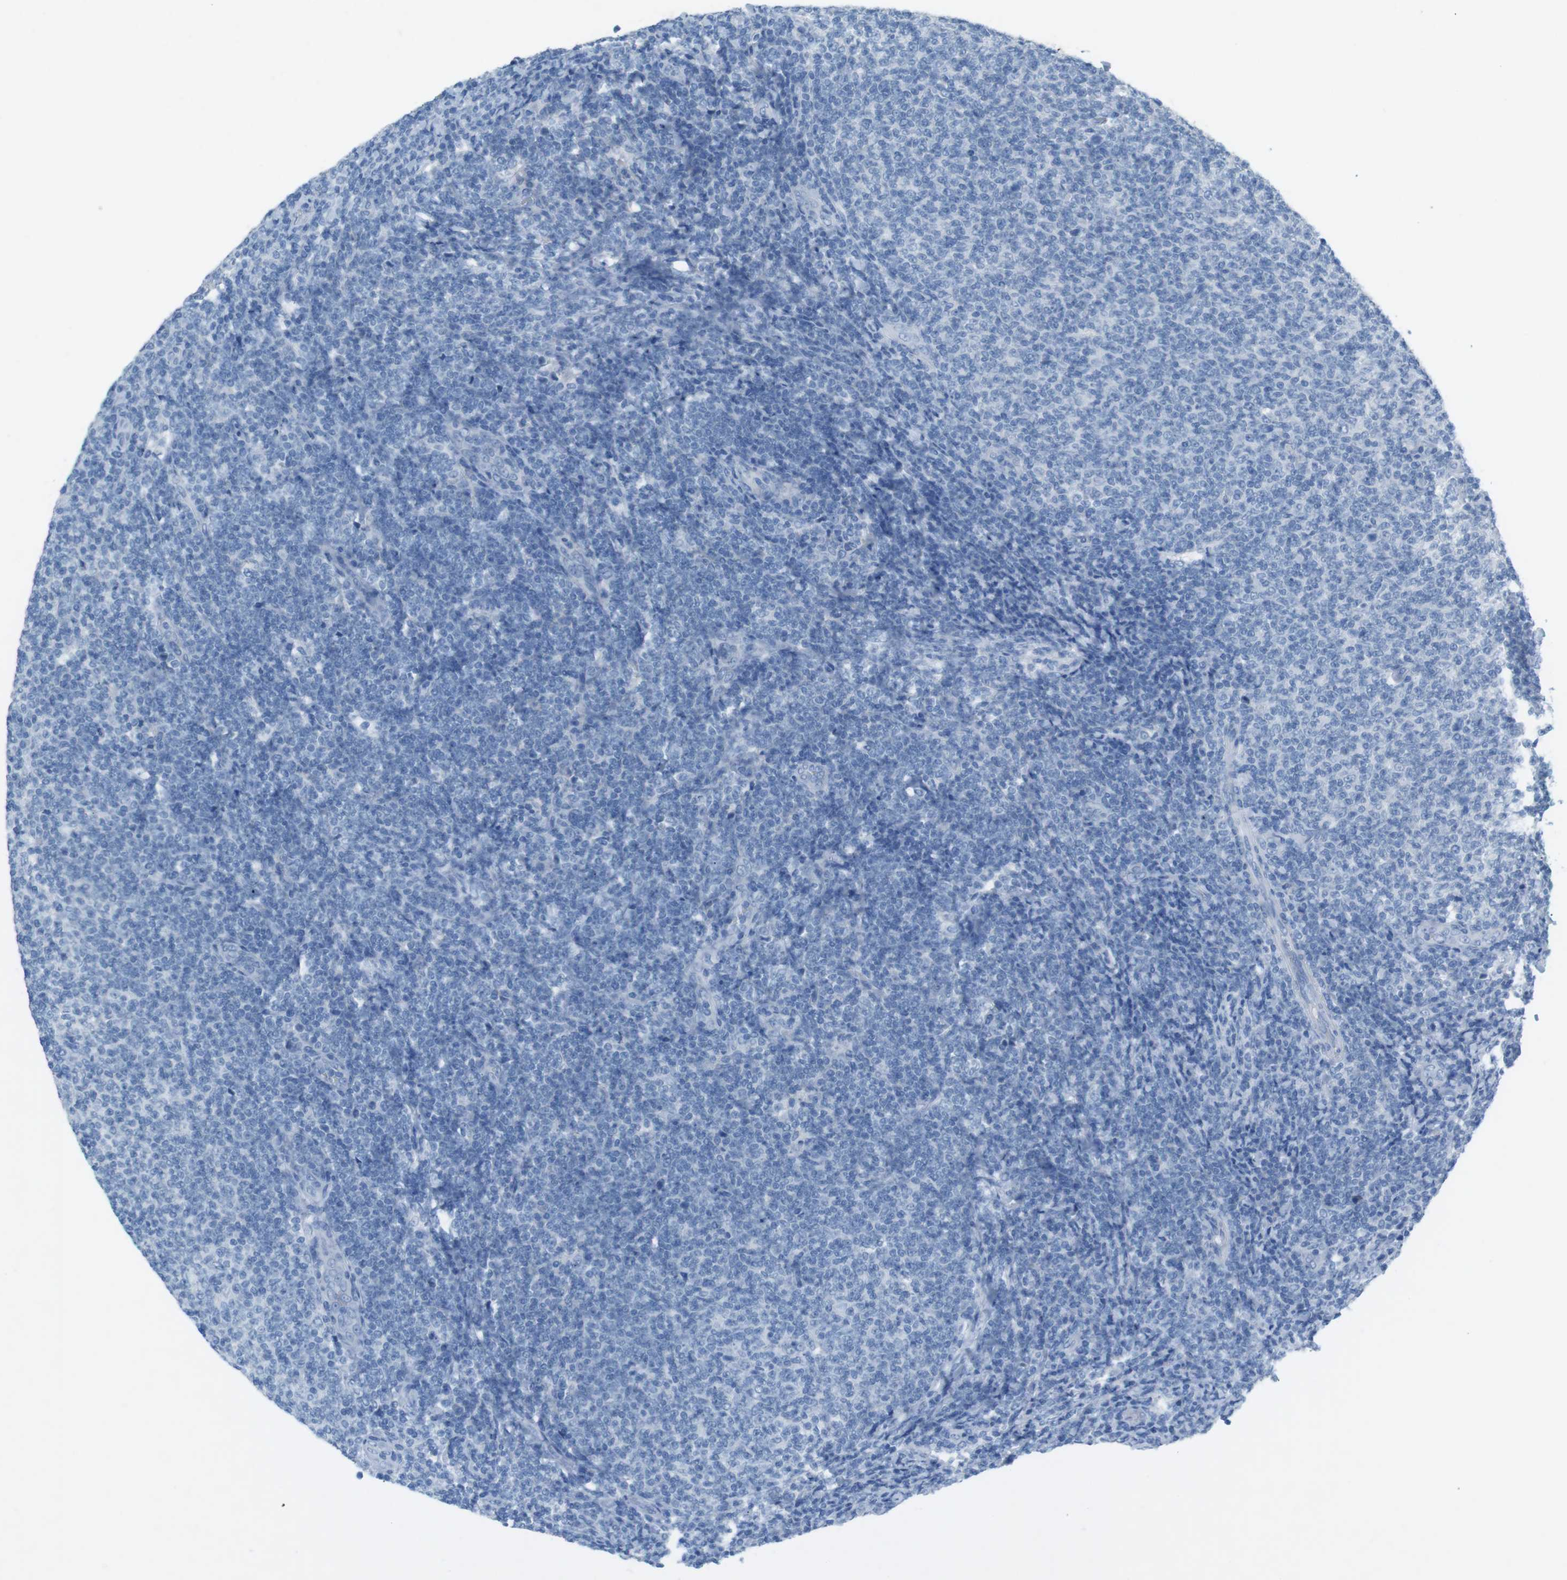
{"staining": {"intensity": "negative", "quantity": "none", "location": "none"}, "tissue": "lymphoma", "cell_type": "Tumor cells", "image_type": "cancer", "snomed": [{"axis": "morphology", "description": "Malignant lymphoma, non-Hodgkin's type, Low grade"}, {"axis": "topography", "description": "Lymph node"}], "caption": "IHC of low-grade malignant lymphoma, non-Hodgkin's type demonstrates no positivity in tumor cells.", "gene": "SALL4", "patient": {"sex": "male", "age": 66}}